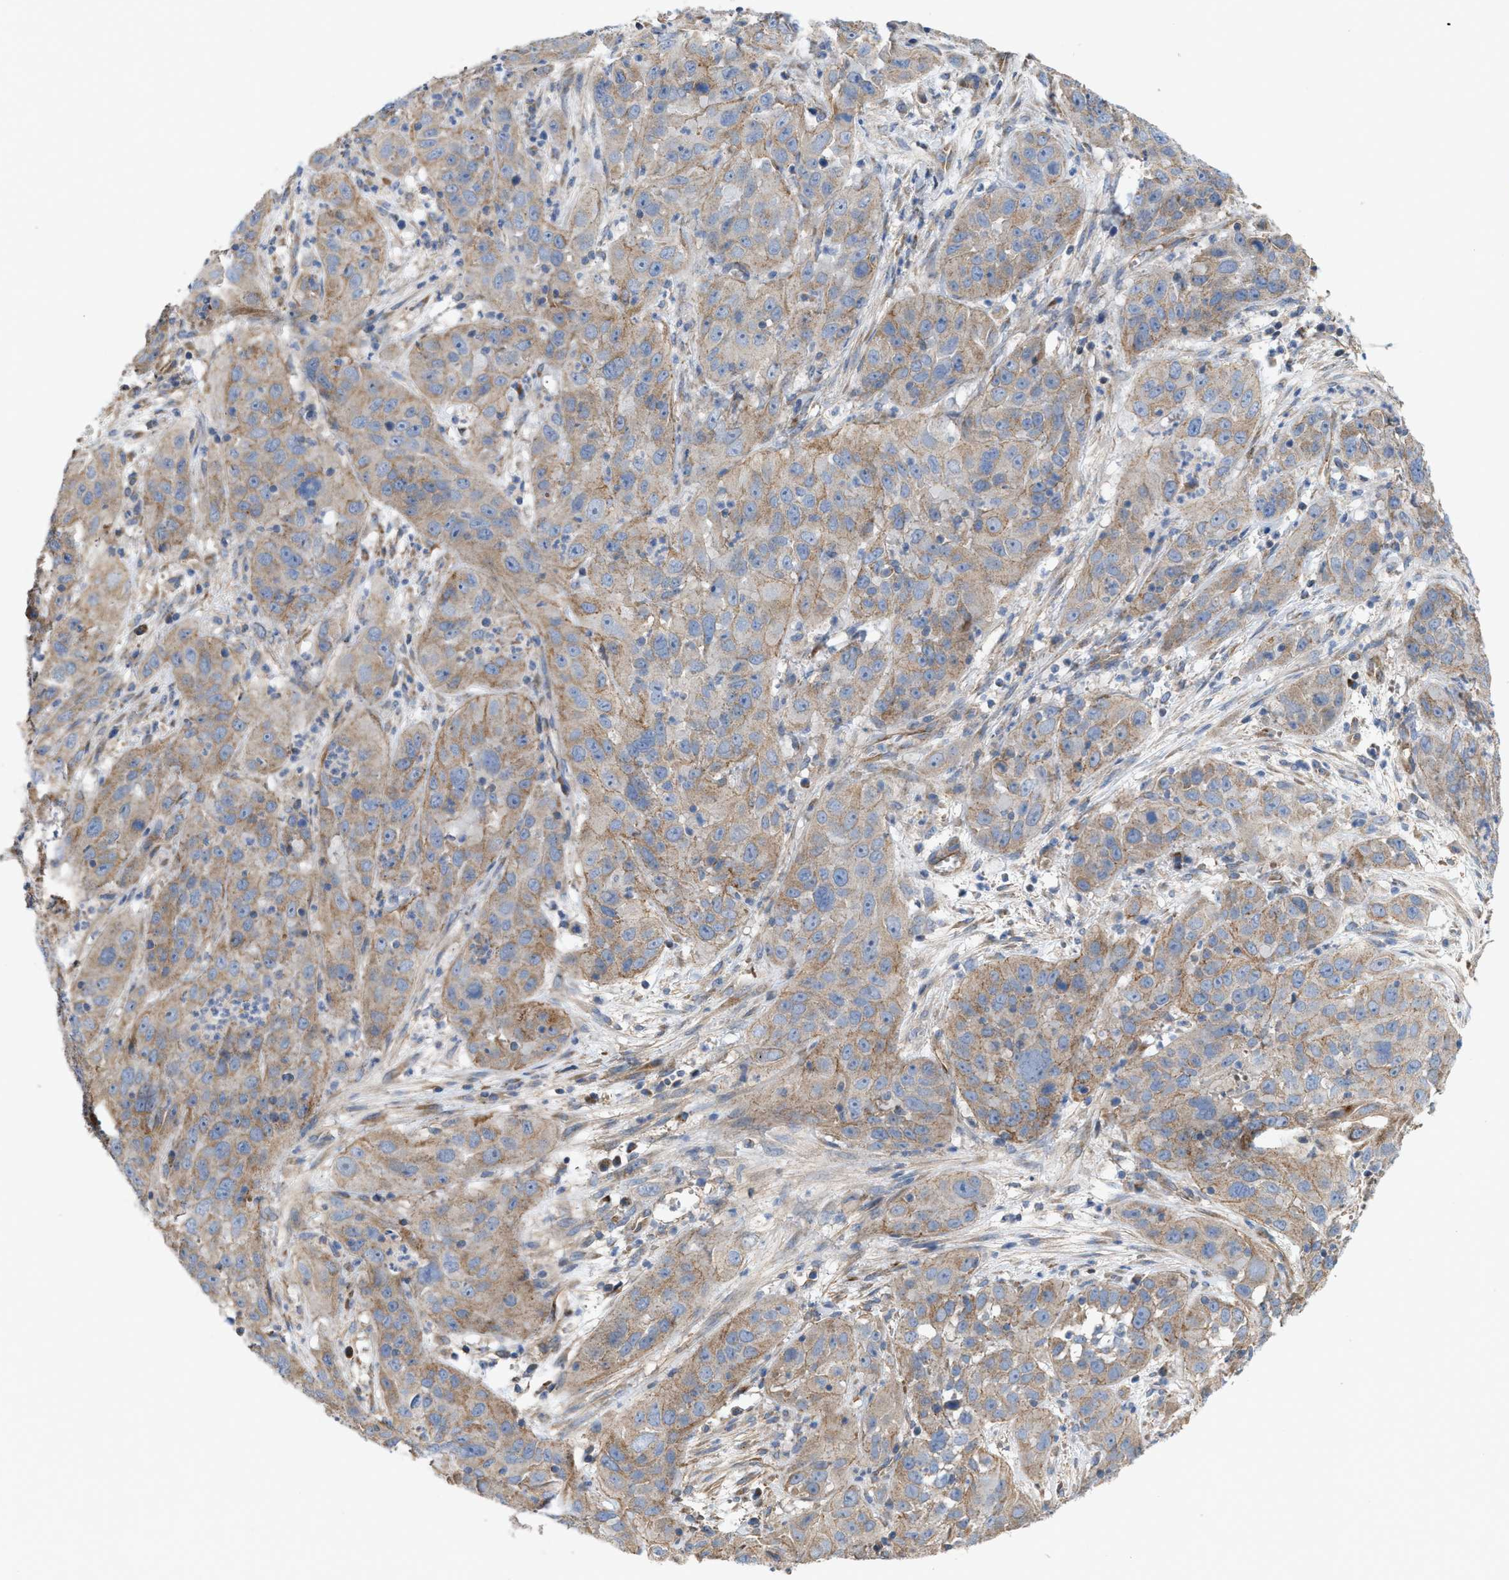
{"staining": {"intensity": "weak", "quantity": ">75%", "location": "cytoplasmic/membranous"}, "tissue": "cervical cancer", "cell_type": "Tumor cells", "image_type": "cancer", "snomed": [{"axis": "morphology", "description": "Squamous cell carcinoma, NOS"}, {"axis": "topography", "description": "Cervix"}], "caption": "Protein expression analysis of human cervical squamous cell carcinoma reveals weak cytoplasmic/membranous expression in approximately >75% of tumor cells.", "gene": "OXSM", "patient": {"sex": "female", "age": 32}}